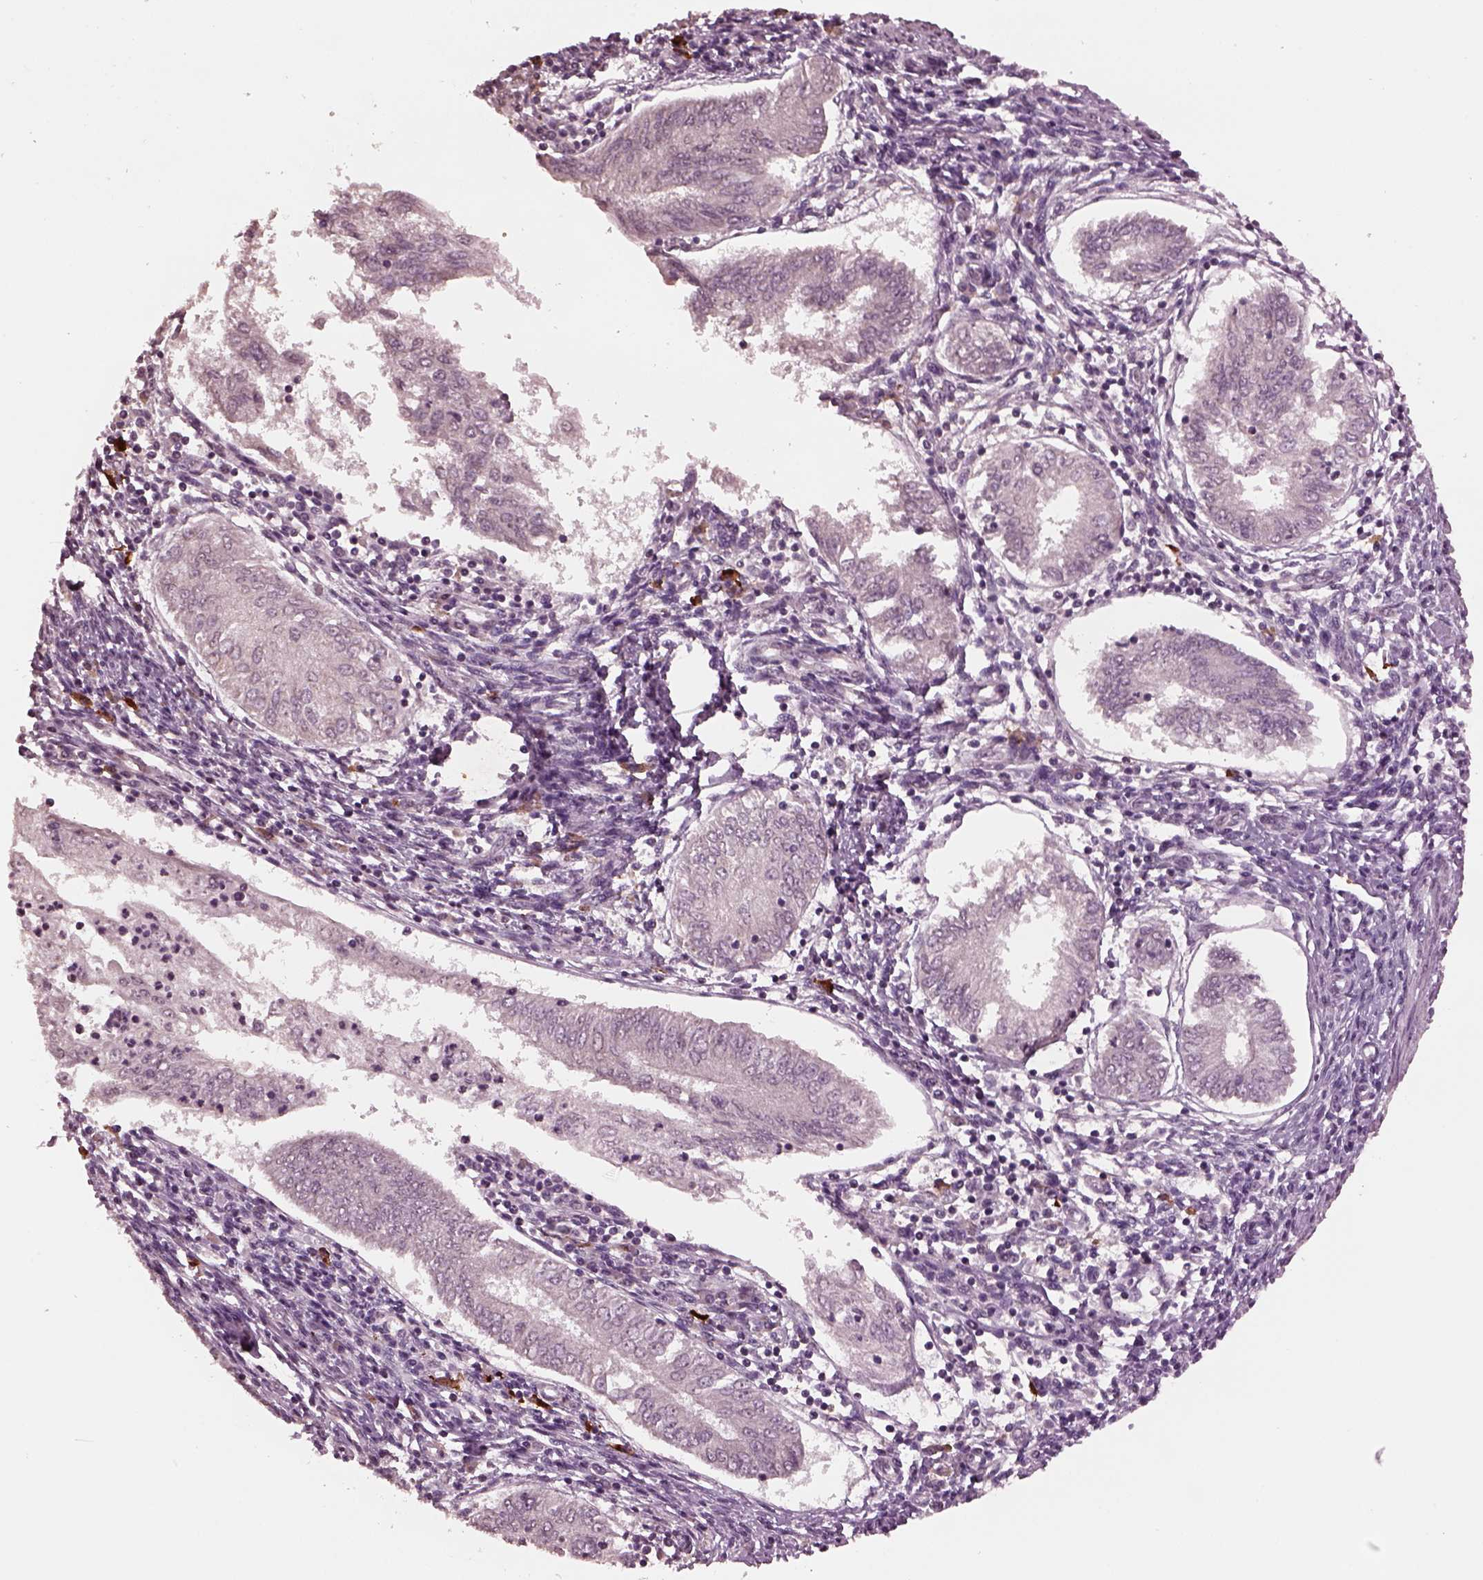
{"staining": {"intensity": "negative", "quantity": "none", "location": "none"}, "tissue": "endometrial cancer", "cell_type": "Tumor cells", "image_type": "cancer", "snomed": [{"axis": "morphology", "description": "Adenocarcinoma, NOS"}, {"axis": "topography", "description": "Endometrium"}], "caption": "Immunohistochemistry of human adenocarcinoma (endometrial) exhibits no expression in tumor cells. The staining was performed using DAB (3,3'-diaminobenzidine) to visualize the protein expression in brown, while the nuclei were stained in blue with hematoxylin (Magnification: 20x).", "gene": "IL18RAP", "patient": {"sex": "female", "age": 68}}